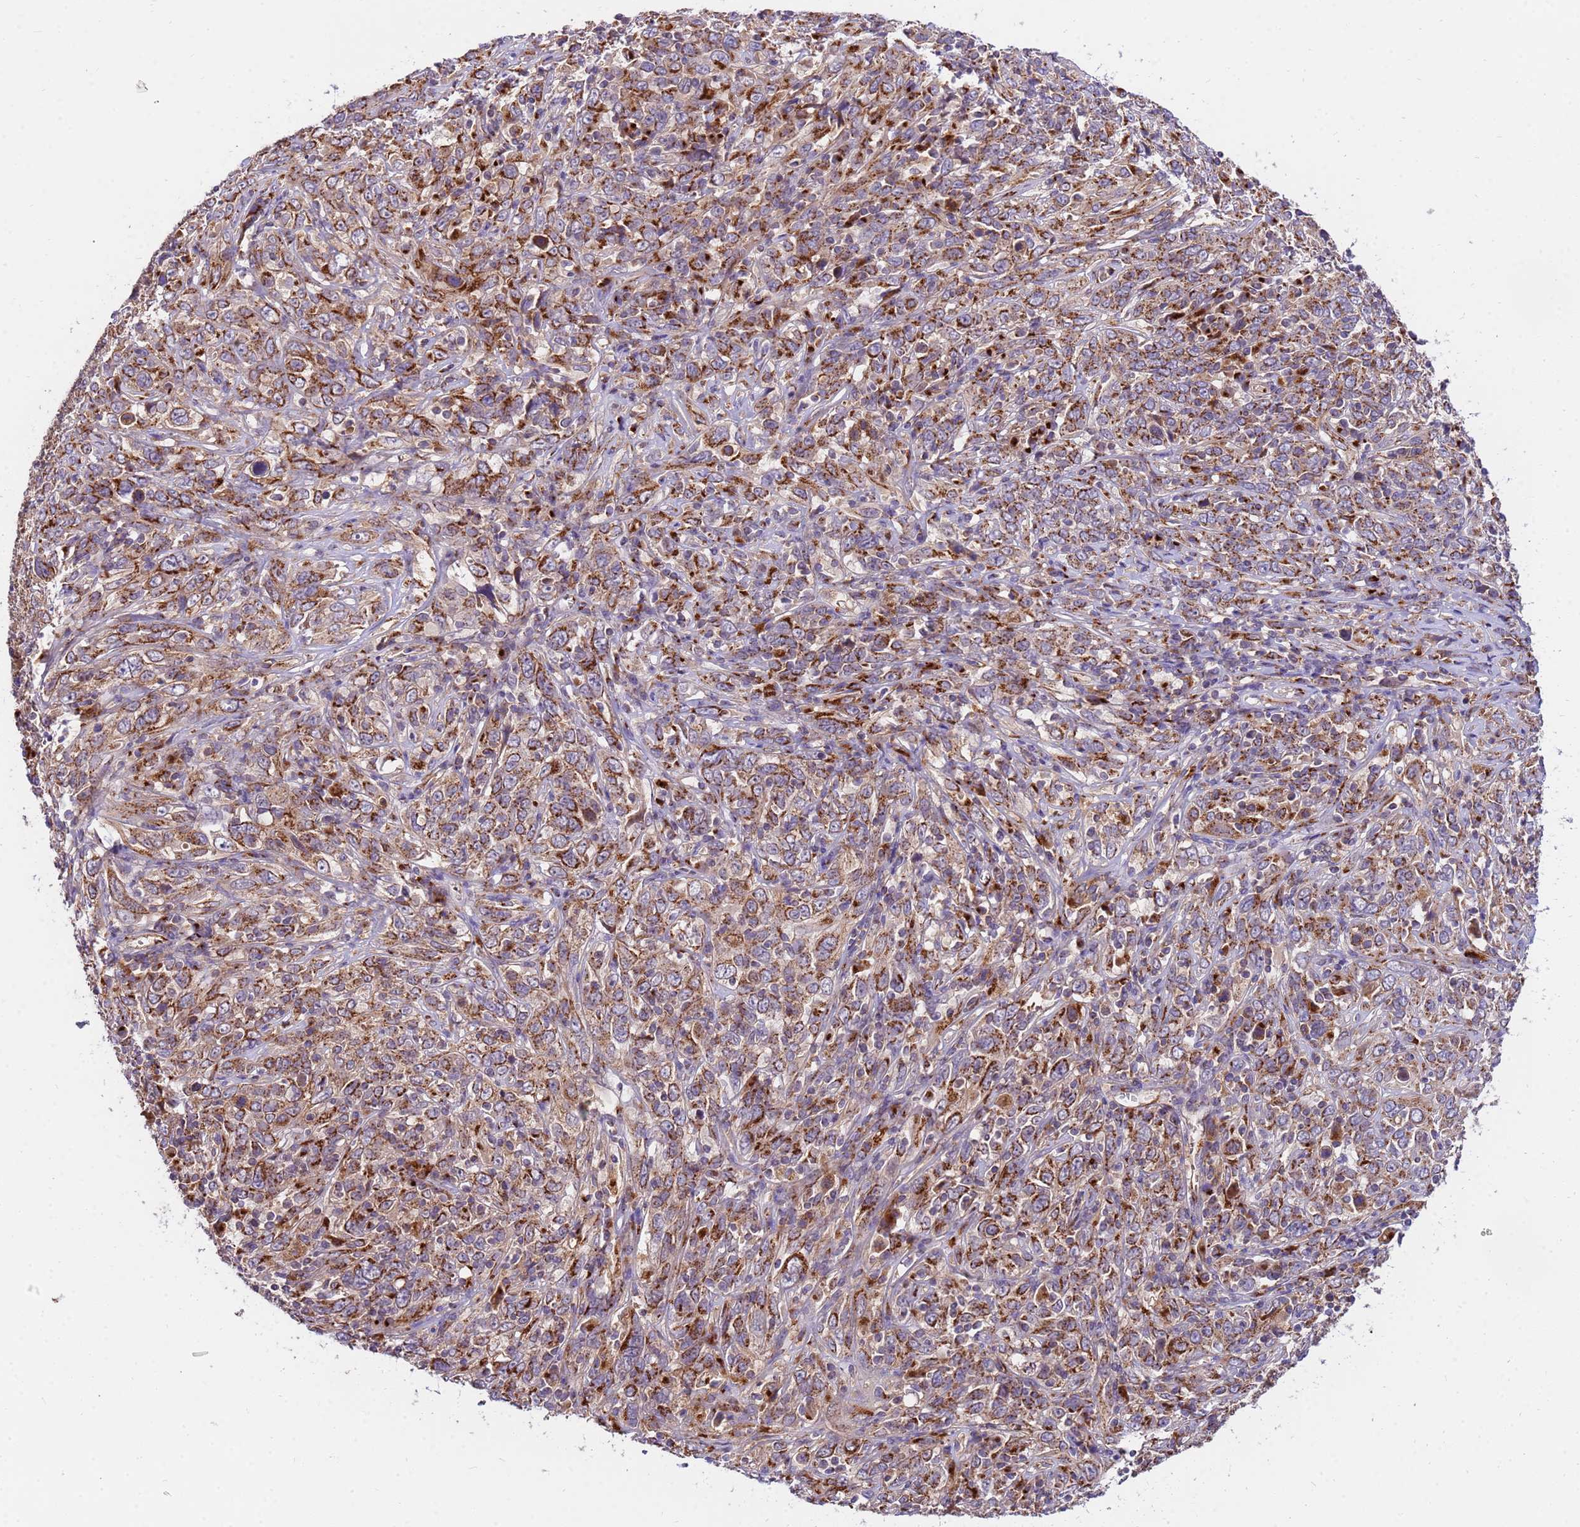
{"staining": {"intensity": "moderate", "quantity": ">75%", "location": "cytoplasmic/membranous"}, "tissue": "cervical cancer", "cell_type": "Tumor cells", "image_type": "cancer", "snomed": [{"axis": "morphology", "description": "Squamous cell carcinoma, NOS"}, {"axis": "topography", "description": "Cervix"}], "caption": "The image shows immunohistochemical staining of cervical cancer. There is moderate cytoplasmic/membranous staining is present in about >75% of tumor cells.", "gene": "HPS3", "patient": {"sex": "female", "age": 46}}